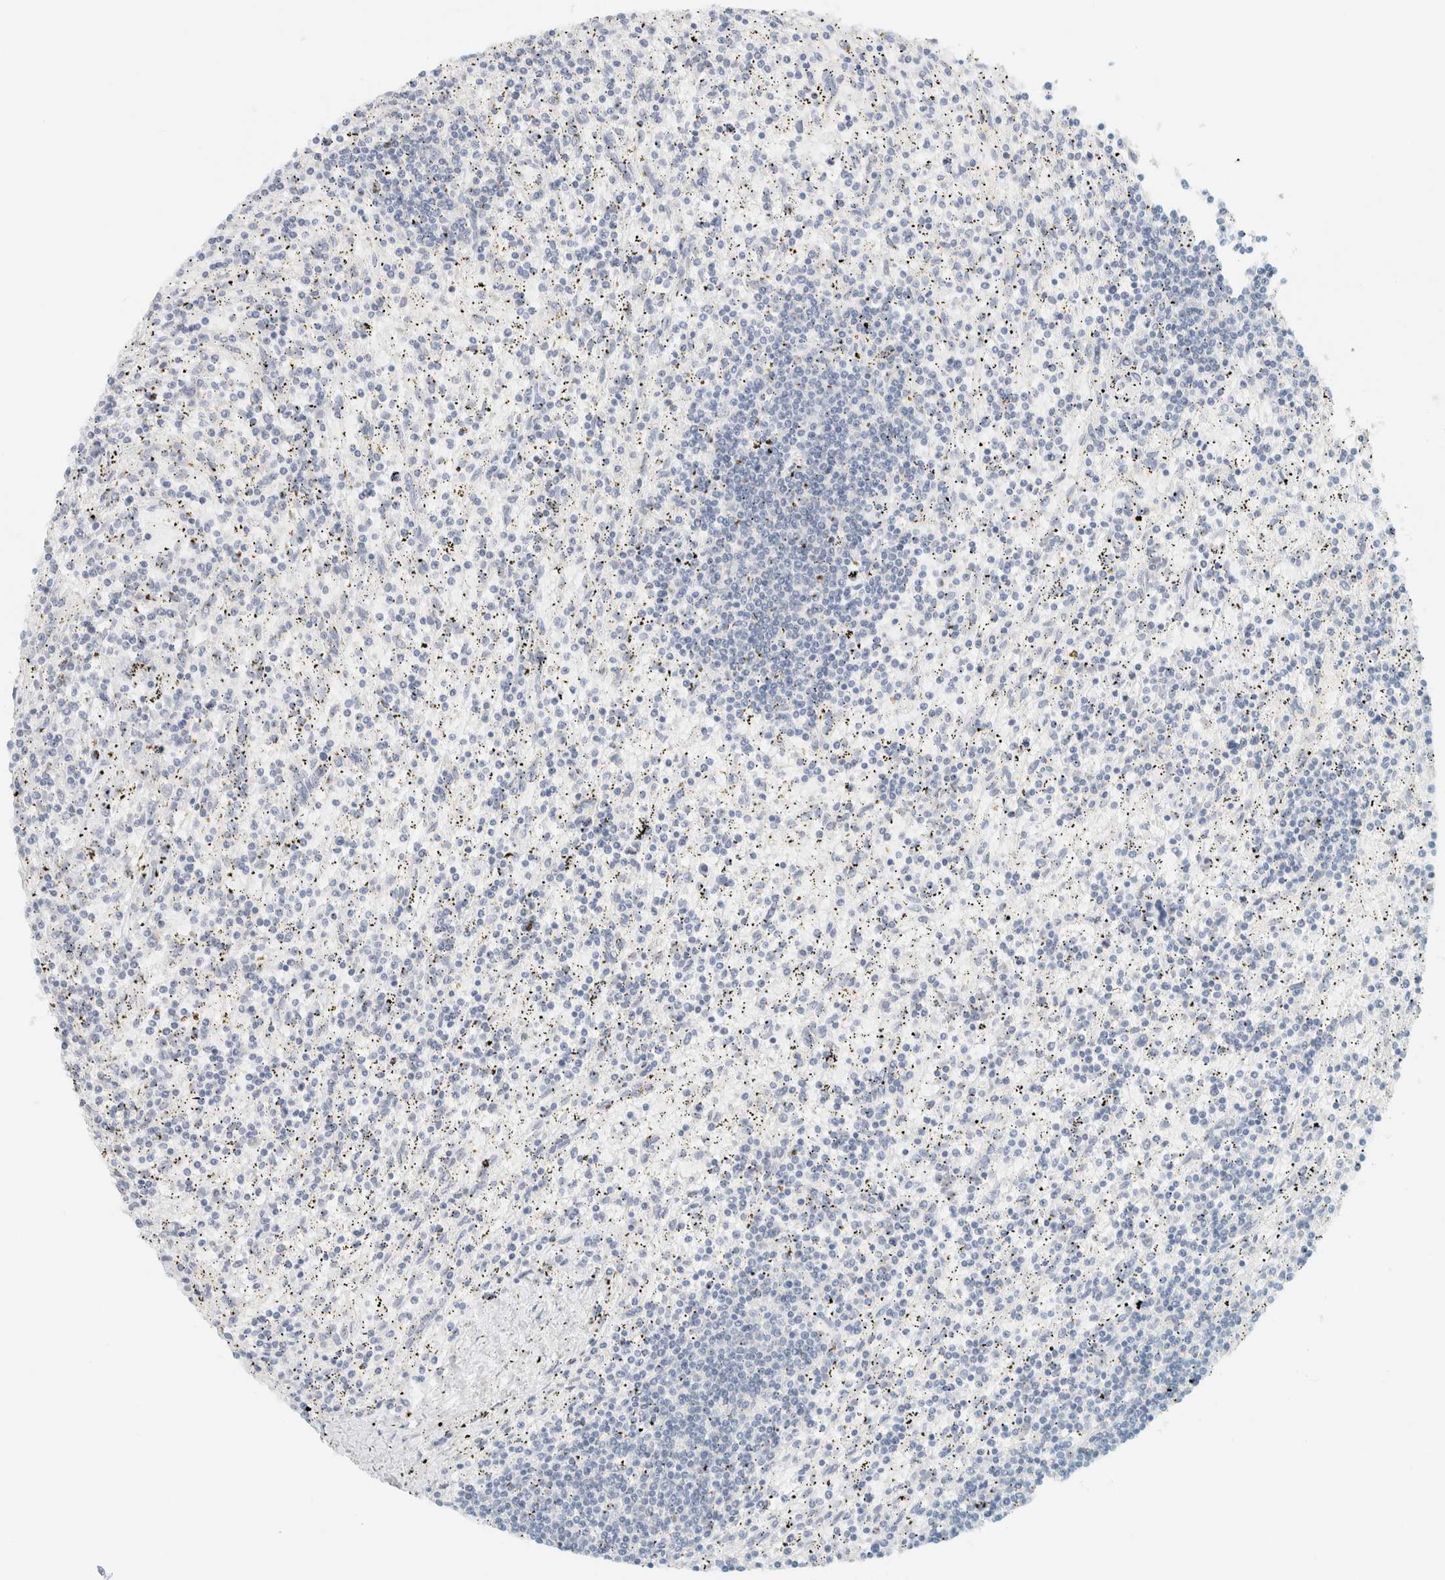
{"staining": {"intensity": "moderate", "quantity": ">75%", "location": "cytoplasmic/membranous"}, "tissue": "lymphoma", "cell_type": "Tumor cells", "image_type": "cancer", "snomed": [{"axis": "morphology", "description": "Malignant lymphoma, non-Hodgkin's type, Low grade"}, {"axis": "topography", "description": "Spleen"}], "caption": "Malignant lymphoma, non-Hodgkin's type (low-grade) stained with a brown dye shows moderate cytoplasmic/membranous positive expression in approximately >75% of tumor cells.", "gene": "PTGES3L-AARSD1", "patient": {"sex": "male", "age": 76}}